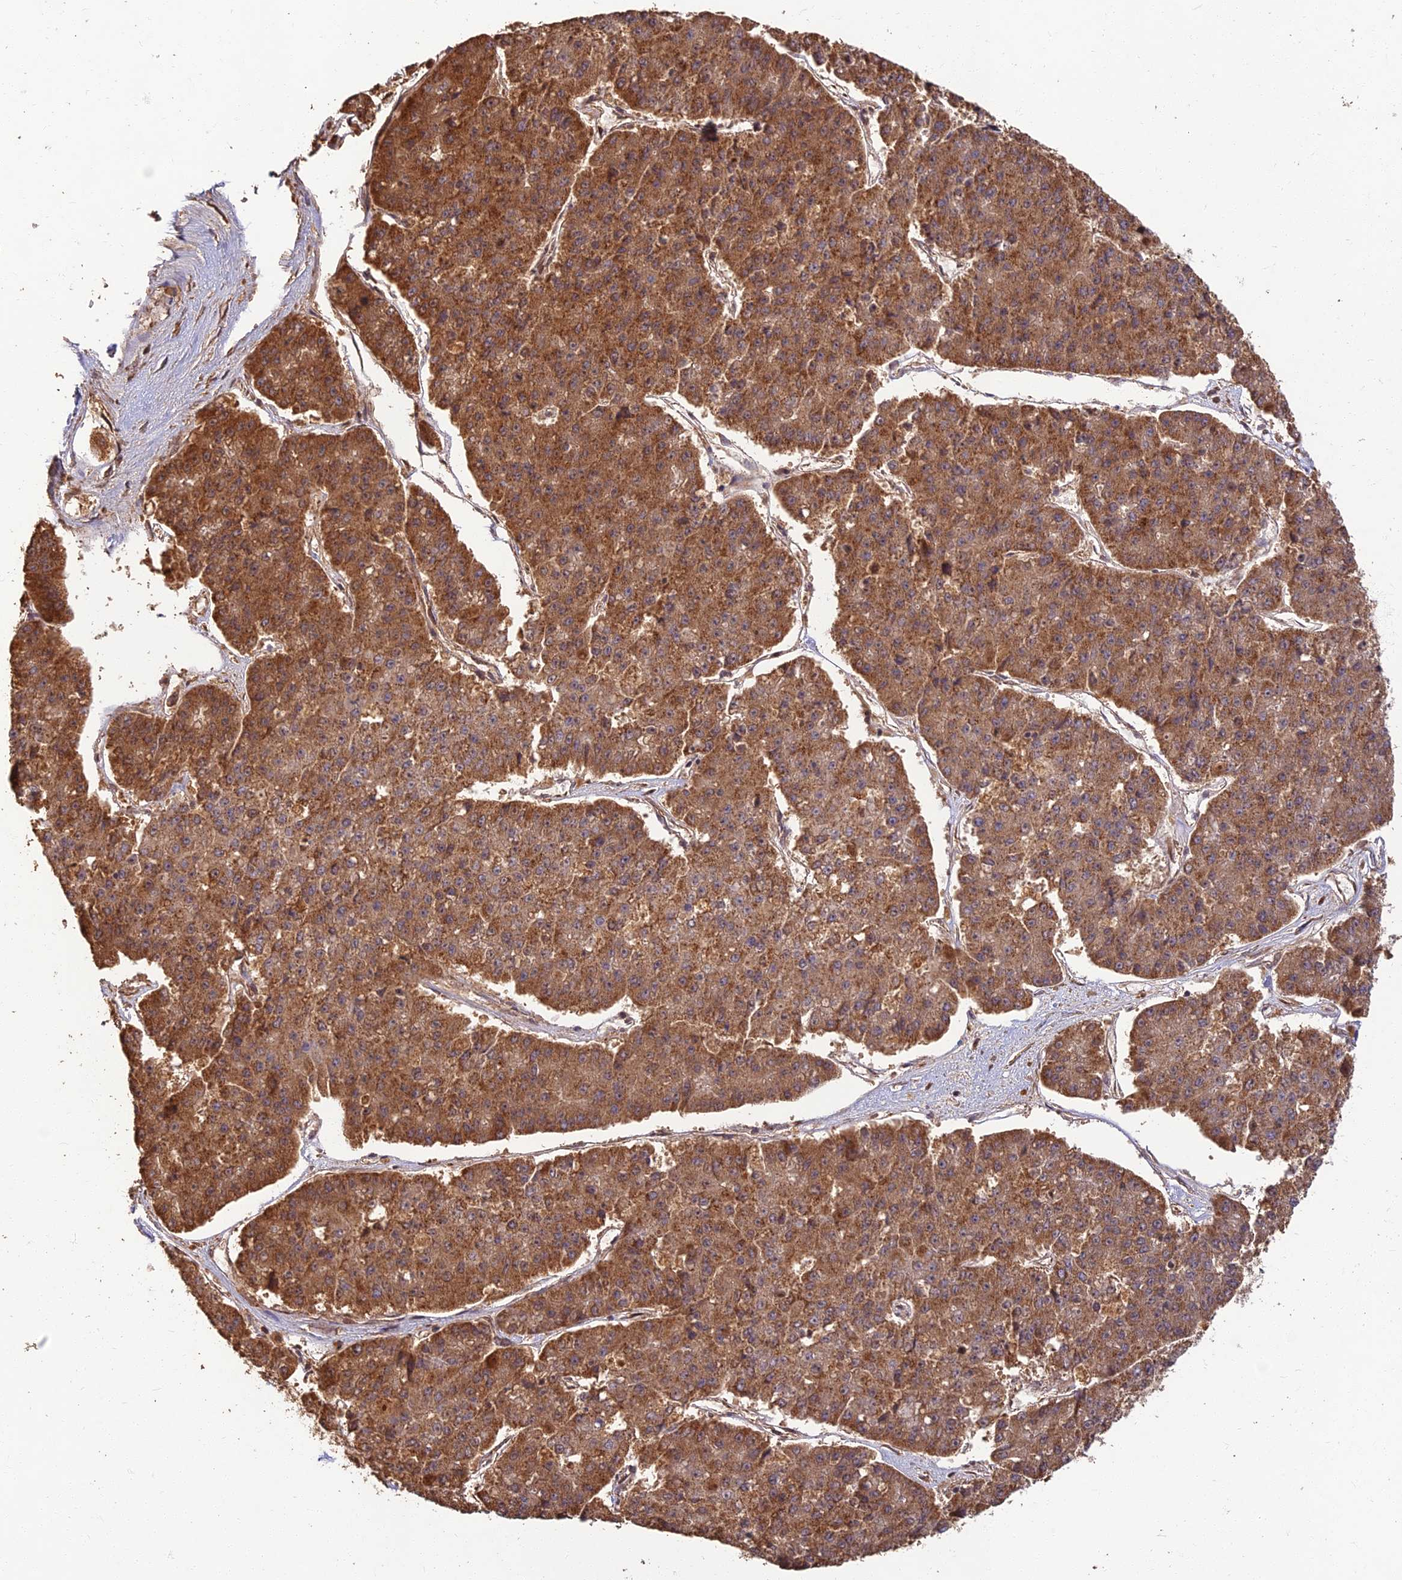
{"staining": {"intensity": "strong", "quantity": ">75%", "location": "cytoplasmic/membranous"}, "tissue": "pancreatic cancer", "cell_type": "Tumor cells", "image_type": "cancer", "snomed": [{"axis": "morphology", "description": "Adenocarcinoma, NOS"}, {"axis": "topography", "description": "Pancreas"}], "caption": "DAB (3,3'-diaminobenzidine) immunohistochemical staining of pancreatic adenocarcinoma reveals strong cytoplasmic/membranous protein expression in about >75% of tumor cells.", "gene": "CORO1C", "patient": {"sex": "male", "age": 50}}